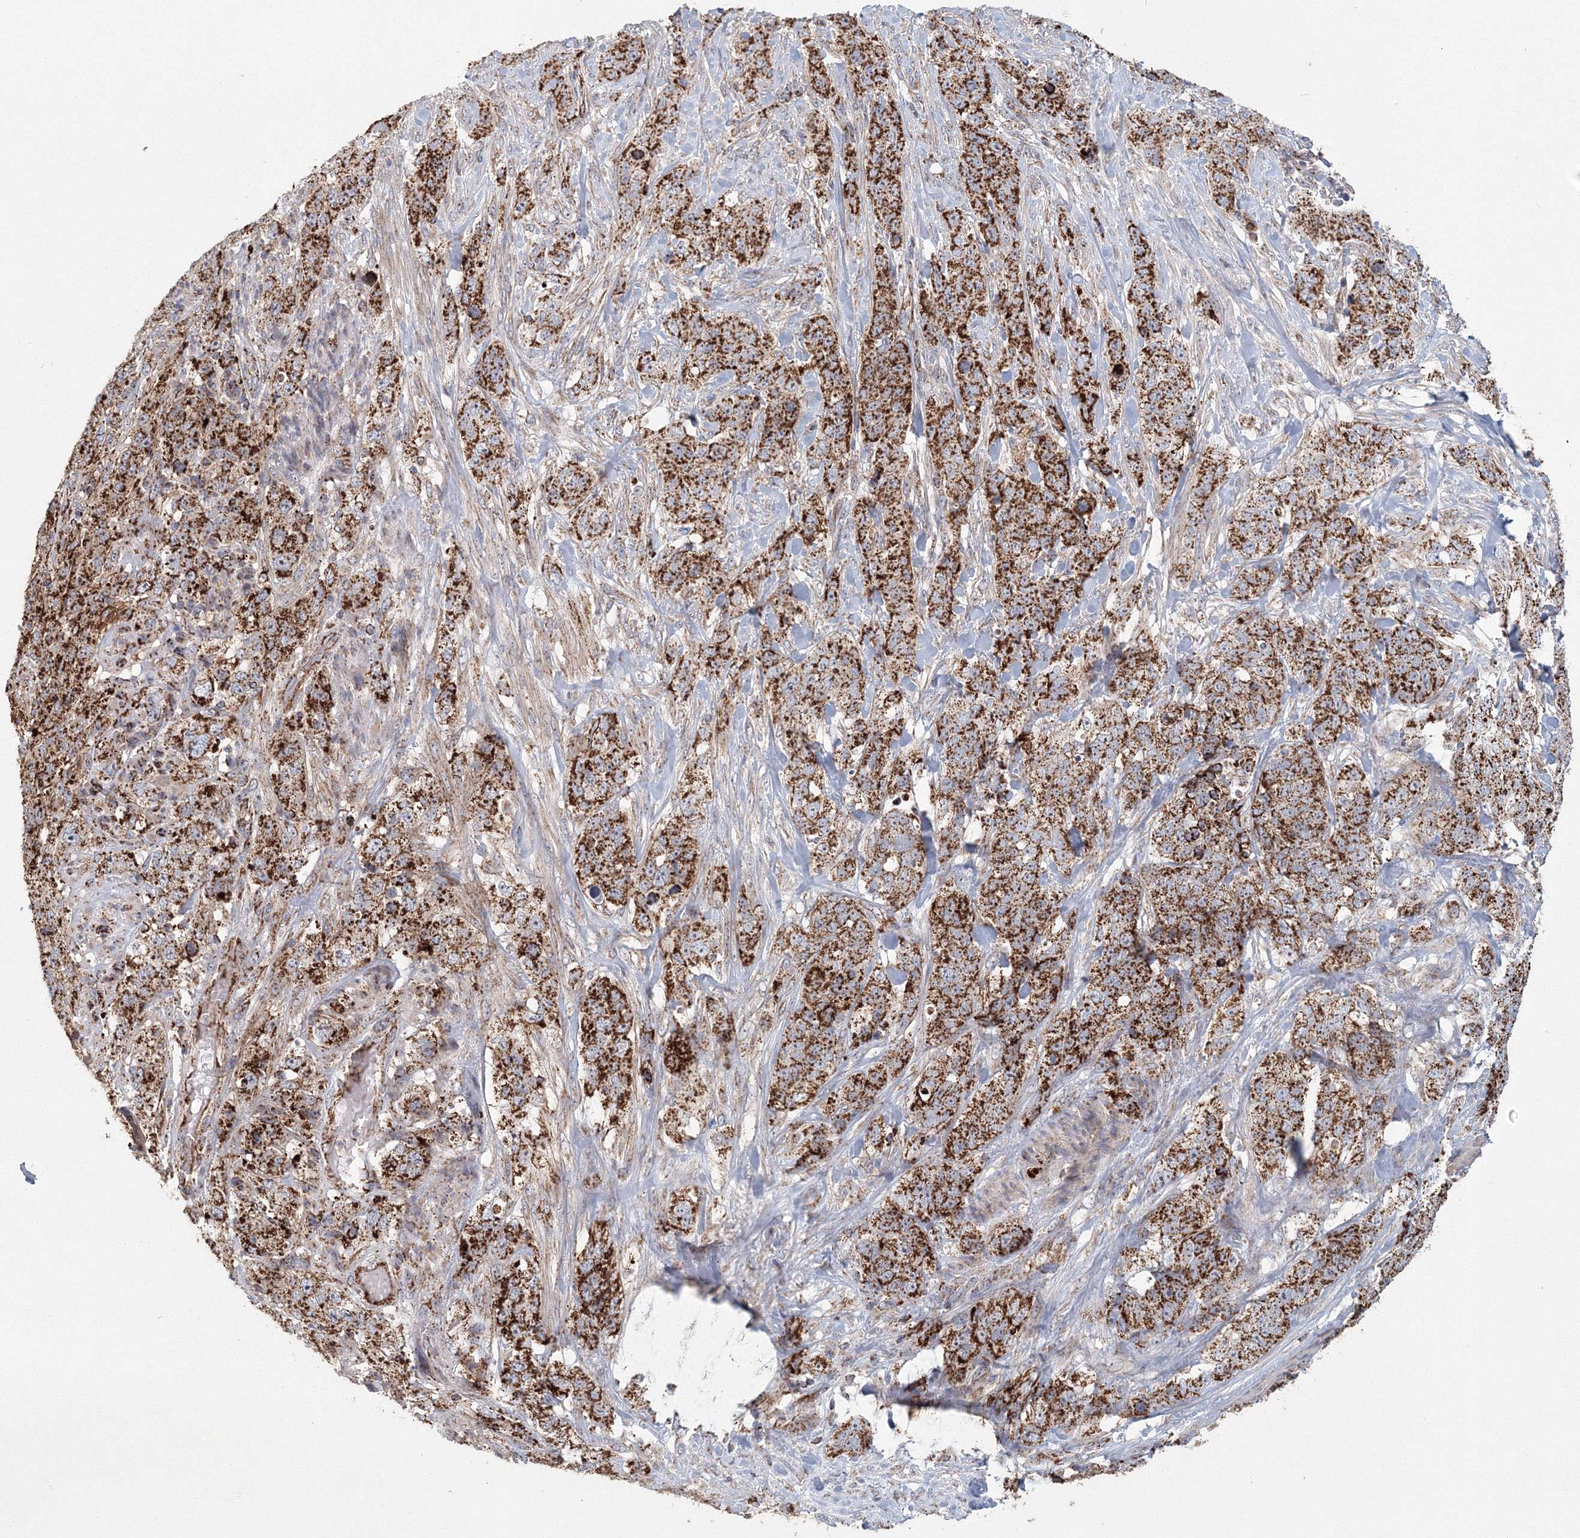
{"staining": {"intensity": "strong", "quantity": ">75%", "location": "cytoplasmic/membranous"}, "tissue": "stomach cancer", "cell_type": "Tumor cells", "image_type": "cancer", "snomed": [{"axis": "morphology", "description": "Adenocarcinoma, NOS"}, {"axis": "topography", "description": "Stomach"}], "caption": "IHC (DAB) staining of human adenocarcinoma (stomach) demonstrates strong cytoplasmic/membranous protein expression in approximately >75% of tumor cells.", "gene": "GRPEL1", "patient": {"sex": "male", "age": 48}}